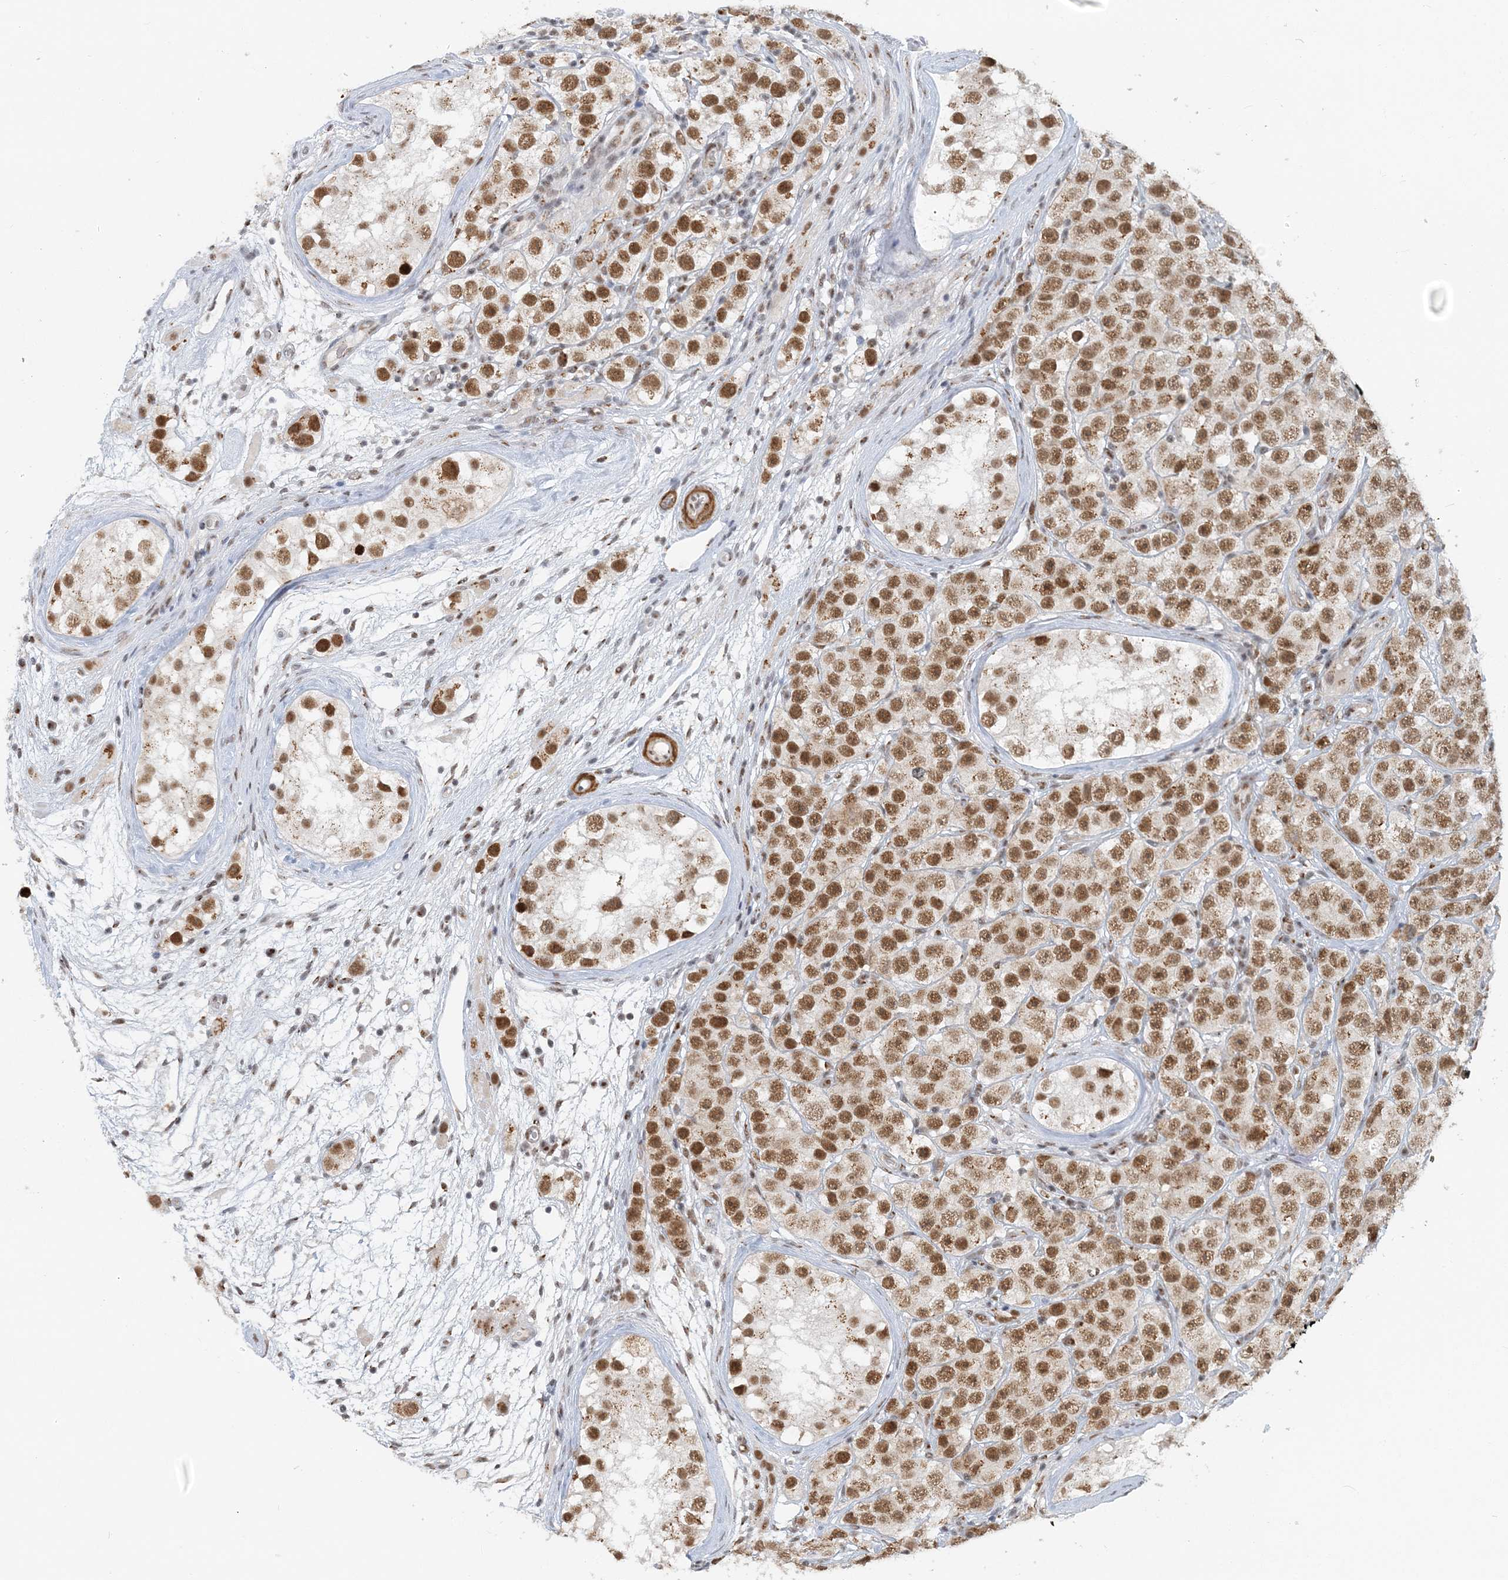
{"staining": {"intensity": "moderate", "quantity": ">75%", "location": "nuclear"}, "tissue": "testis cancer", "cell_type": "Tumor cells", "image_type": "cancer", "snomed": [{"axis": "morphology", "description": "Seminoma, NOS"}, {"axis": "topography", "description": "Testis"}], "caption": "The immunohistochemical stain labels moderate nuclear staining in tumor cells of testis cancer tissue.", "gene": "PLRG1", "patient": {"sex": "male", "age": 28}}